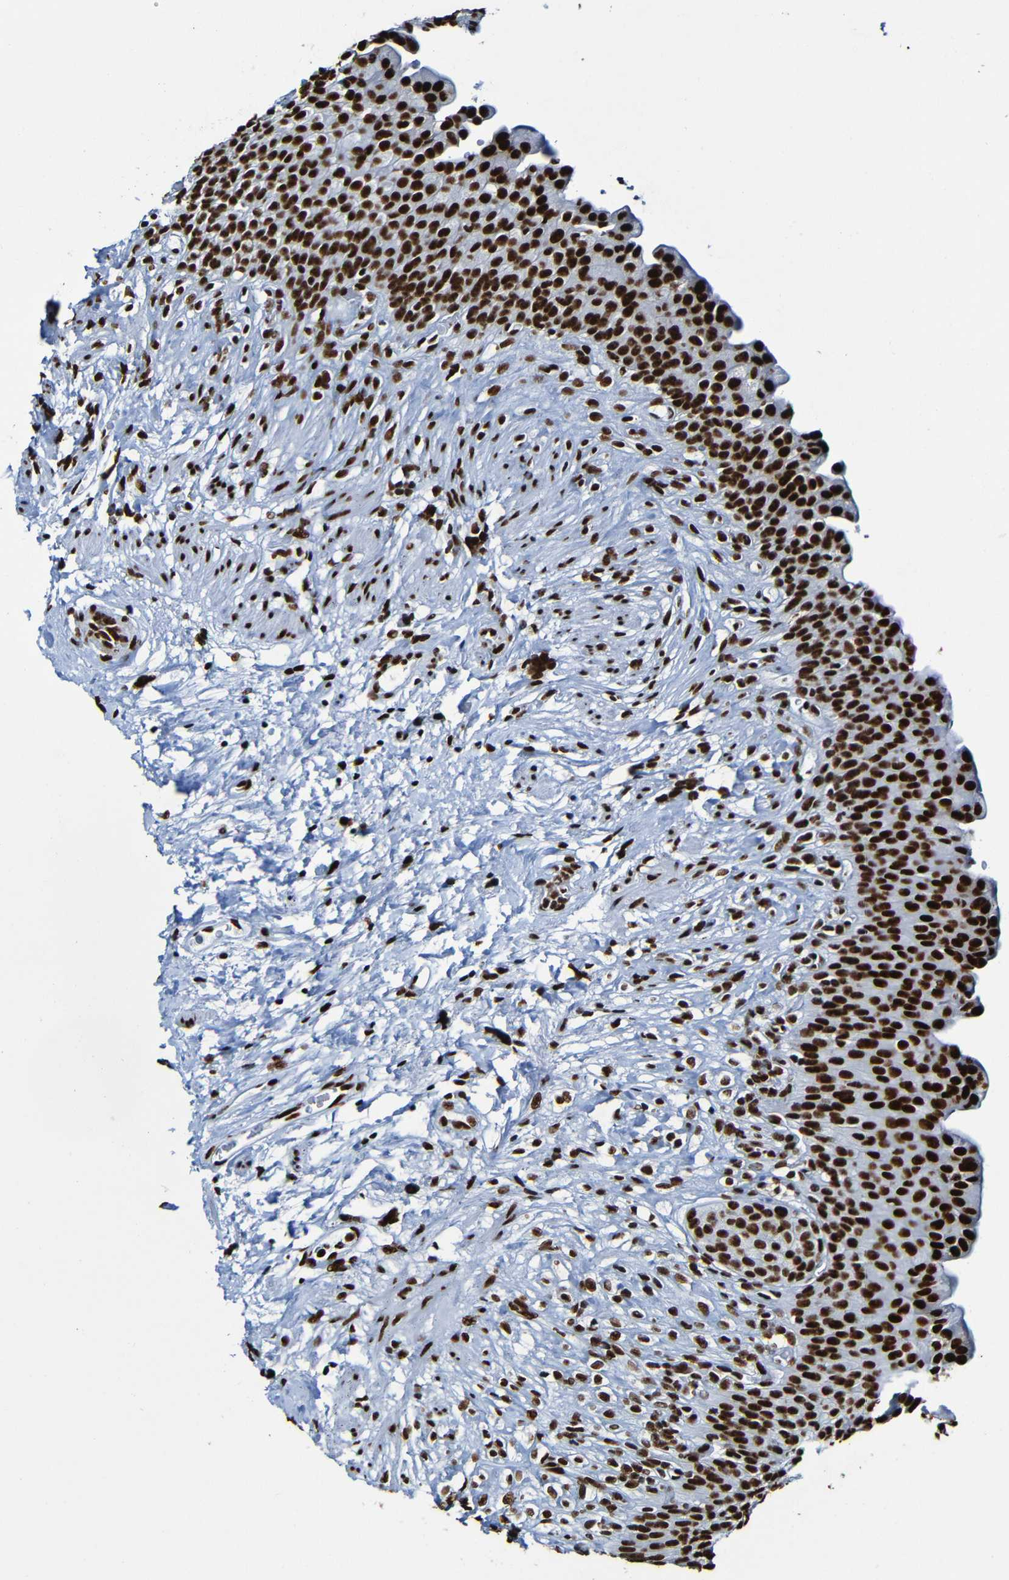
{"staining": {"intensity": "strong", "quantity": ">75%", "location": "nuclear"}, "tissue": "urinary bladder", "cell_type": "Urothelial cells", "image_type": "normal", "snomed": [{"axis": "morphology", "description": "Normal tissue, NOS"}, {"axis": "topography", "description": "Urinary bladder"}], "caption": "A high-resolution micrograph shows immunohistochemistry (IHC) staining of unremarkable urinary bladder, which exhibits strong nuclear staining in about >75% of urothelial cells.", "gene": "SRSF3", "patient": {"sex": "female", "age": 79}}